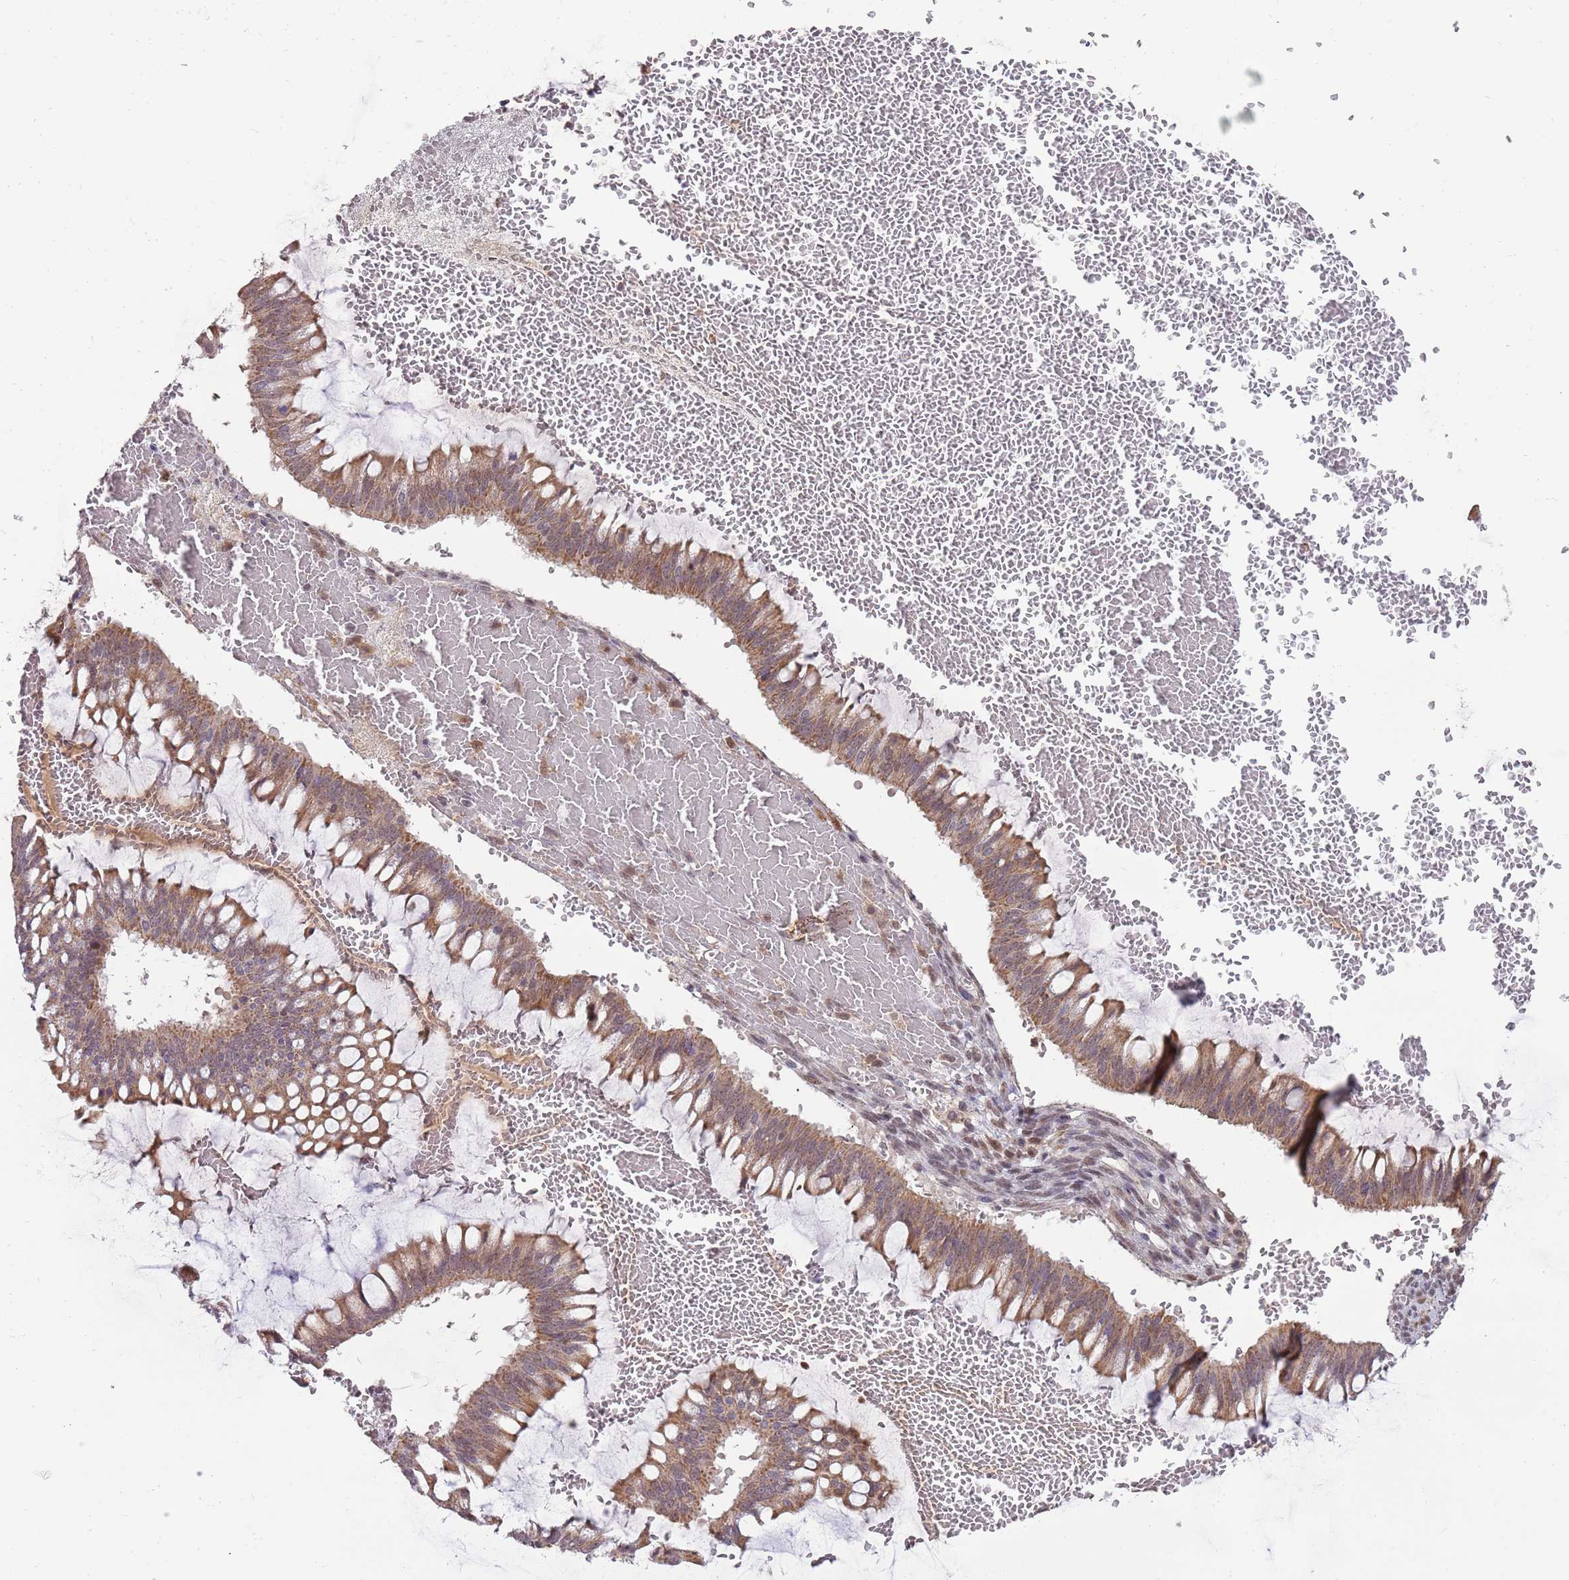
{"staining": {"intensity": "moderate", "quantity": "25%-75%", "location": "cytoplasmic/membranous"}, "tissue": "ovarian cancer", "cell_type": "Tumor cells", "image_type": "cancer", "snomed": [{"axis": "morphology", "description": "Cystadenocarcinoma, mucinous, NOS"}, {"axis": "topography", "description": "Ovary"}], "caption": "Human ovarian cancer (mucinous cystadenocarcinoma) stained with a protein marker reveals moderate staining in tumor cells.", "gene": "NBPF6", "patient": {"sex": "female", "age": 73}}